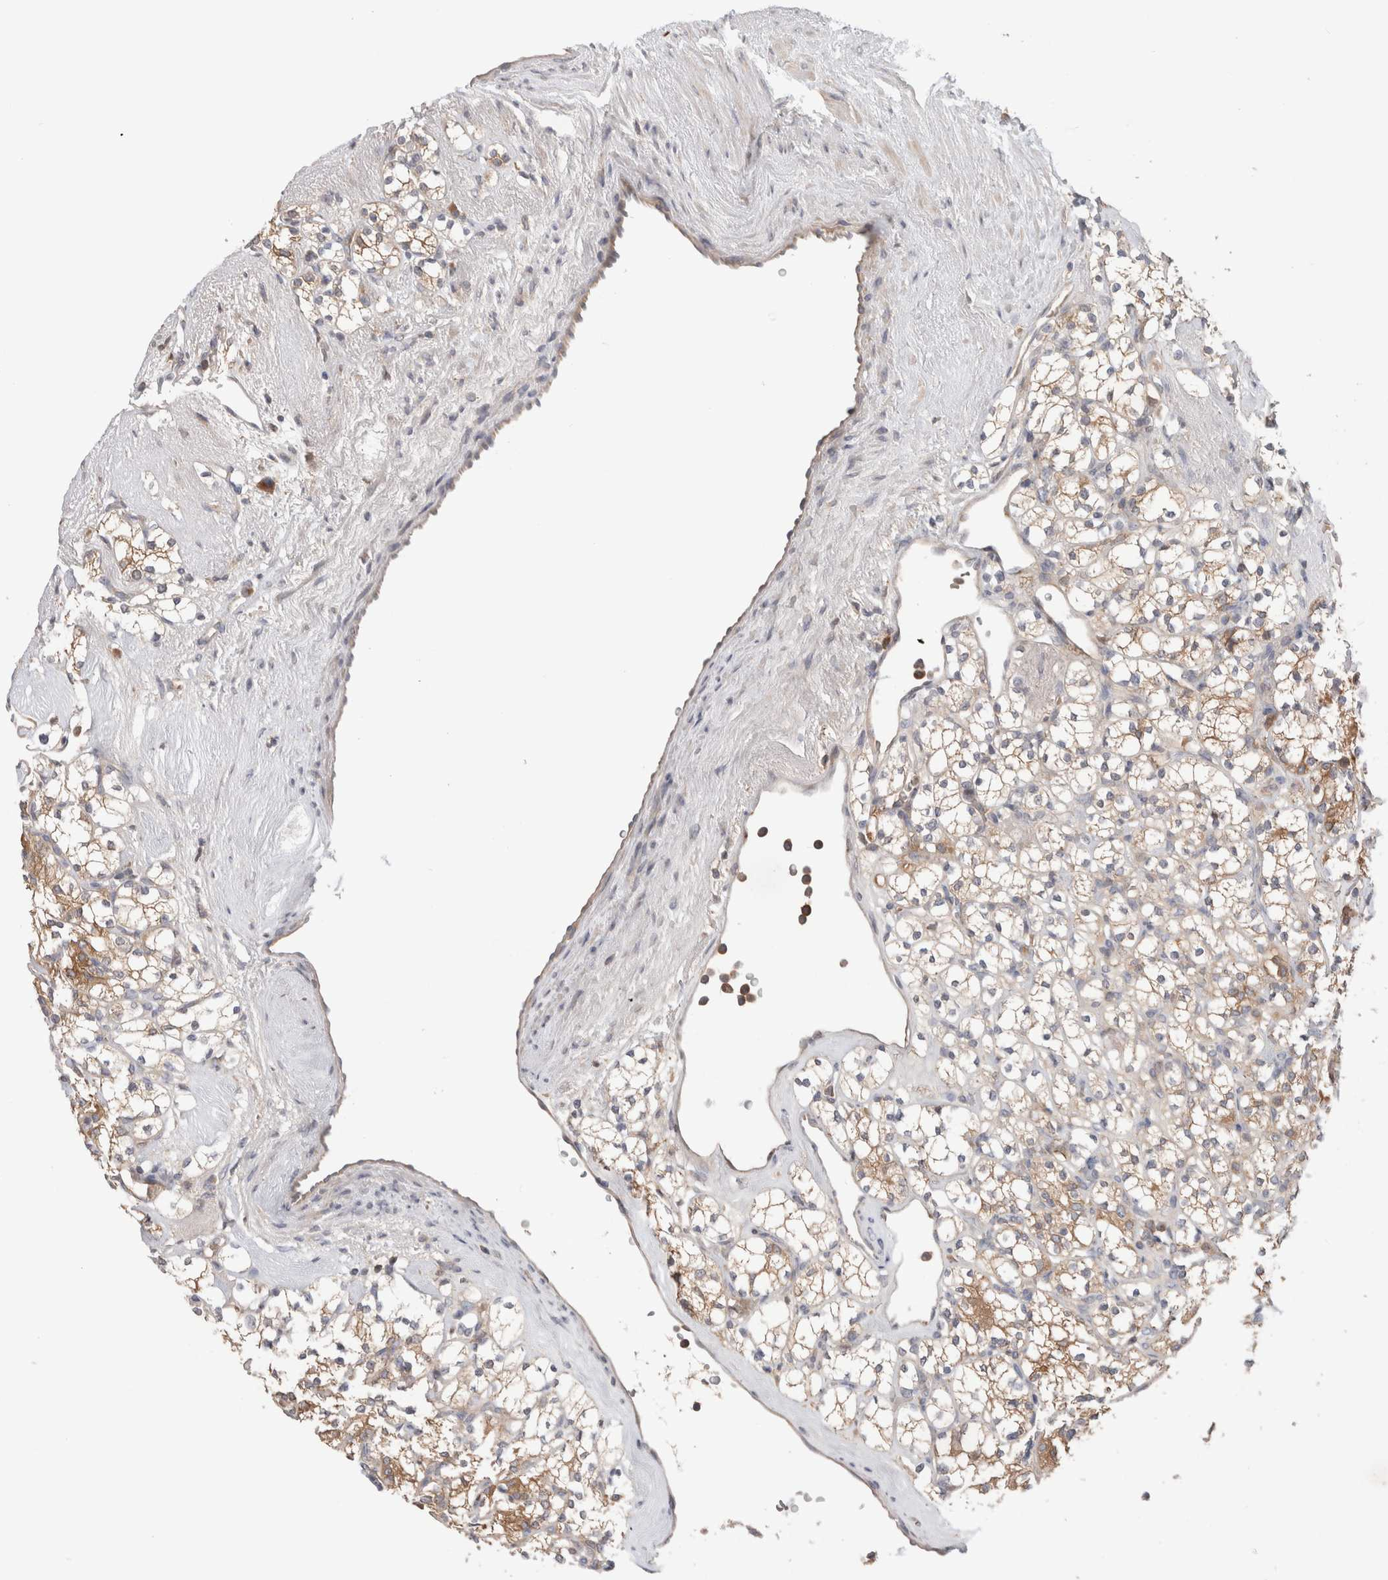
{"staining": {"intensity": "strong", "quantity": "25%-75%", "location": "cytoplasmic/membranous"}, "tissue": "renal cancer", "cell_type": "Tumor cells", "image_type": "cancer", "snomed": [{"axis": "morphology", "description": "Adenocarcinoma, NOS"}, {"axis": "topography", "description": "Kidney"}], "caption": "Strong cytoplasmic/membranous expression is seen in about 25%-75% of tumor cells in renal adenocarcinoma.", "gene": "KLHL14", "patient": {"sex": "male", "age": 77}}